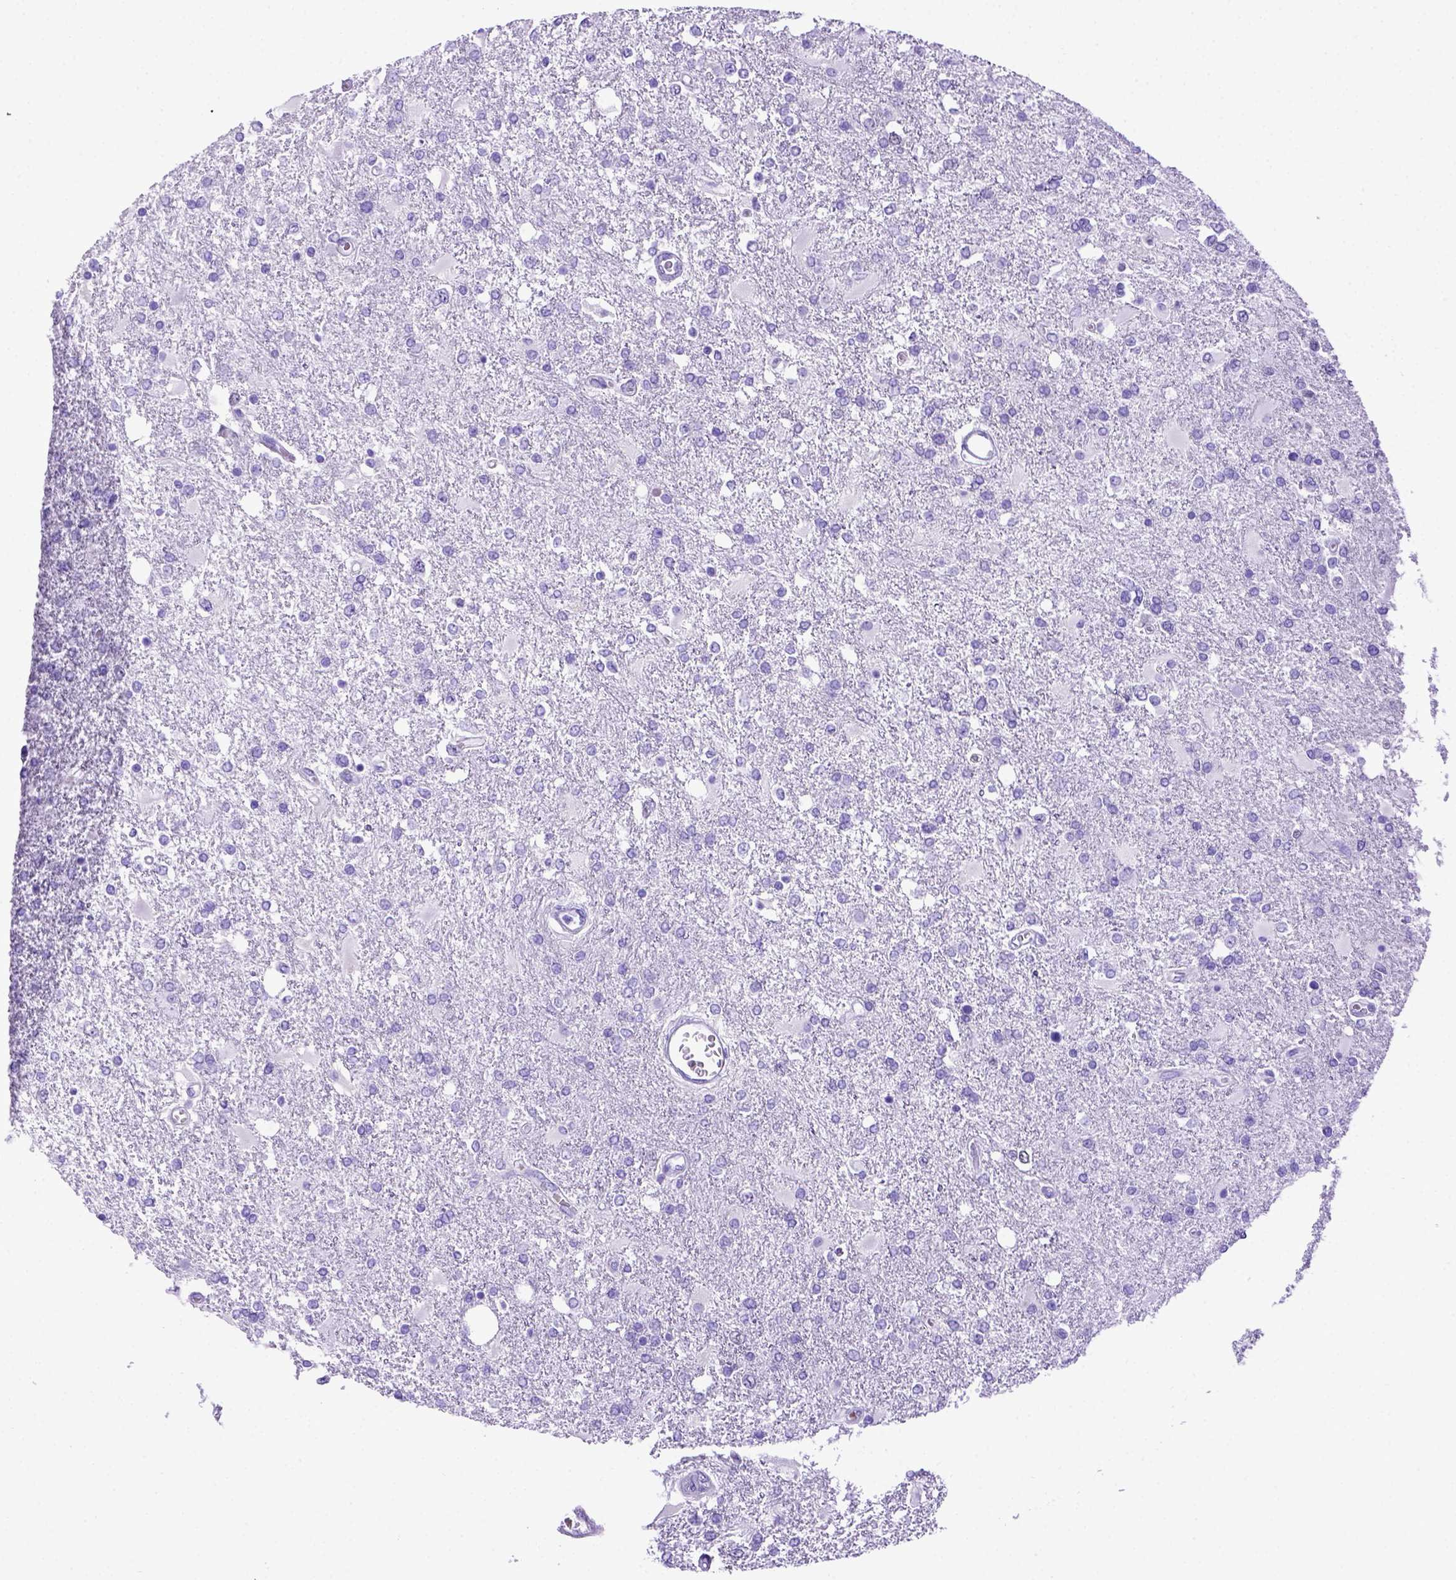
{"staining": {"intensity": "negative", "quantity": "none", "location": "none"}, "tissue": "glioma", "cell_type": "Tumor cells", "image_type": "cancer", "snomed": [{"axis": "morphology", "description": "Glioma, malignant, High grade"}, {"axis": "topography", "description": "Cerebral cortex"}], "caption": "This is a photomicrograph of IHC staining of malignant glioma (high-grade), which shows no positivity in tumor cells.", "gene": "MEOX2", "patient": {"sex": "male", "age": 79}}